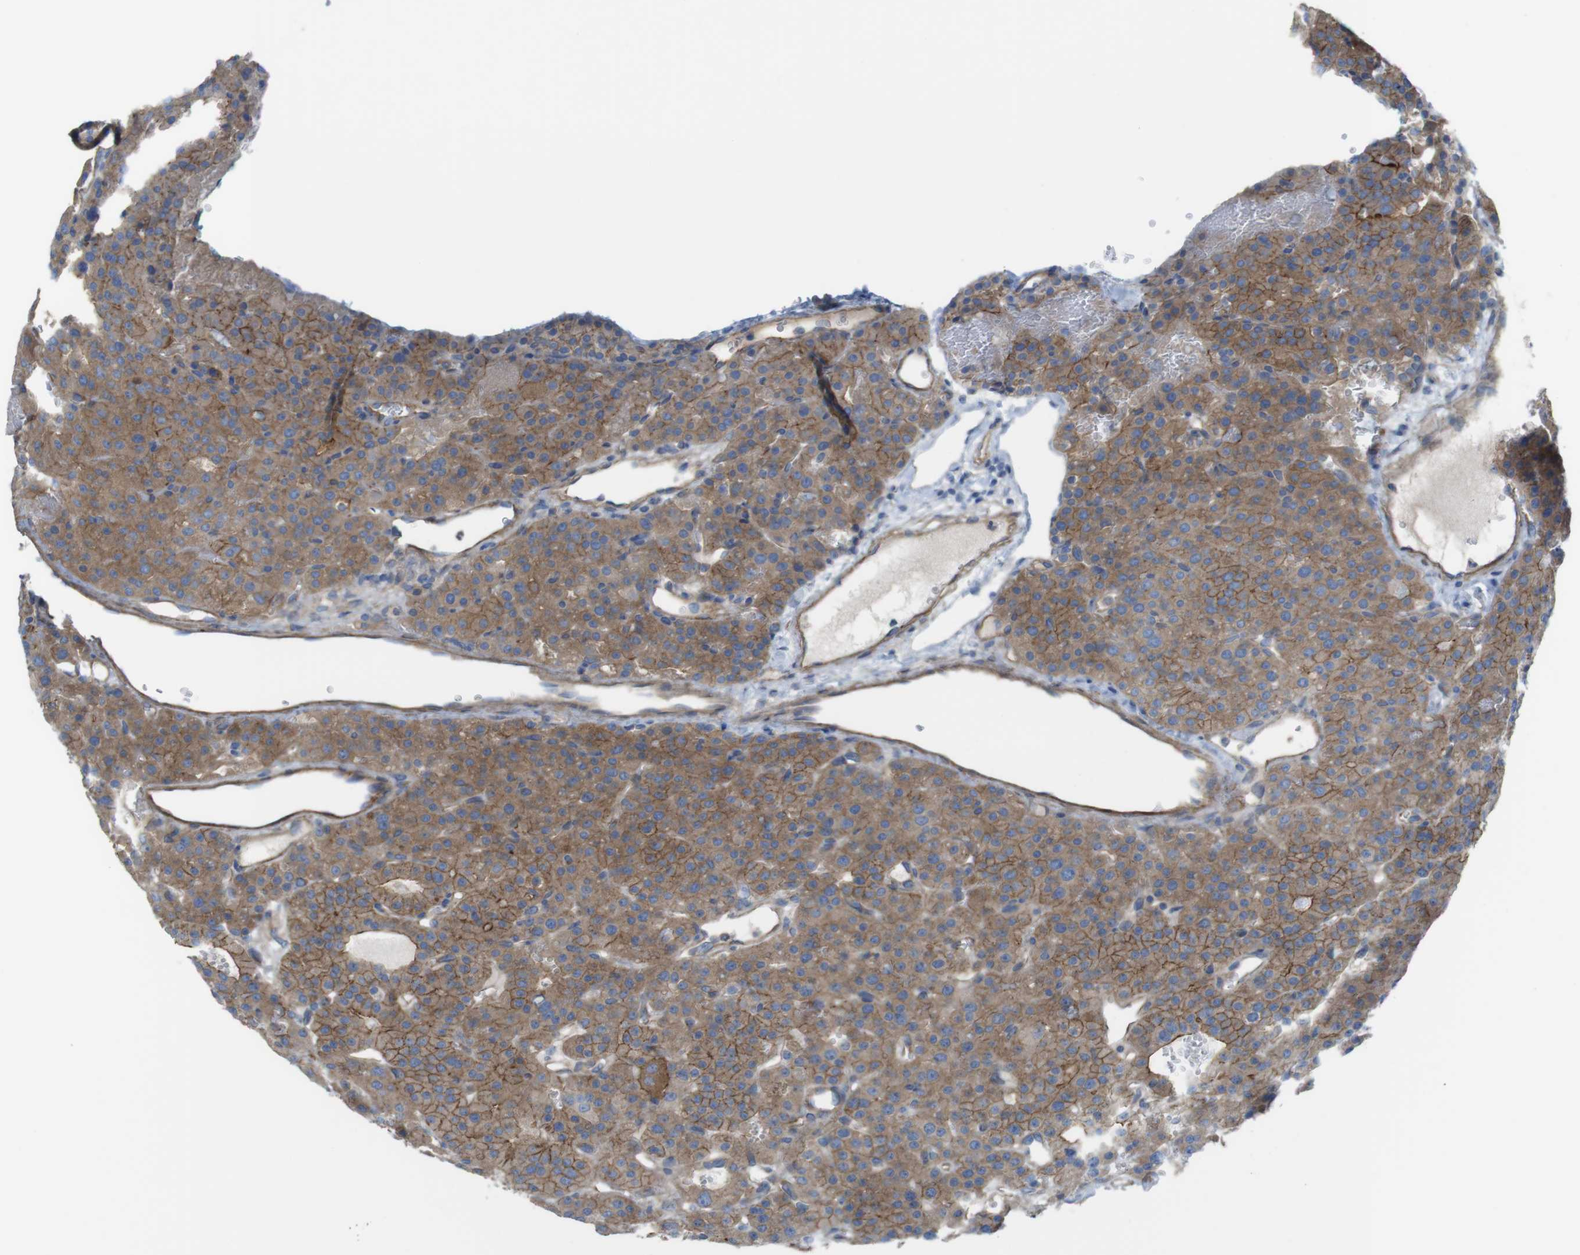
{"staining": {"intensity": "moderate", "quantity": "25%-75%", "location": "cytoplasmic/membranous"}, "tissue": "parathyroid gland", "cell_type": "Glandular cells", "image_type": "normal", "snomed": [{"axis": "morphology", "description": "Normal tissue, NOS"}, {"axis": "morphology", "description": "Adenoma, NOS"}, {"axis": "topography", "description": "Parathyroid gland"}], "caption": "This is a histology image of immunohistochemistry (IHC) staining of benign parathyroid gland, which shows moderate positivity in the cytoplasmic/membranous of glandular cells.", "gene": "PREX2", "patient": {"sex": "female", "age": 81}}